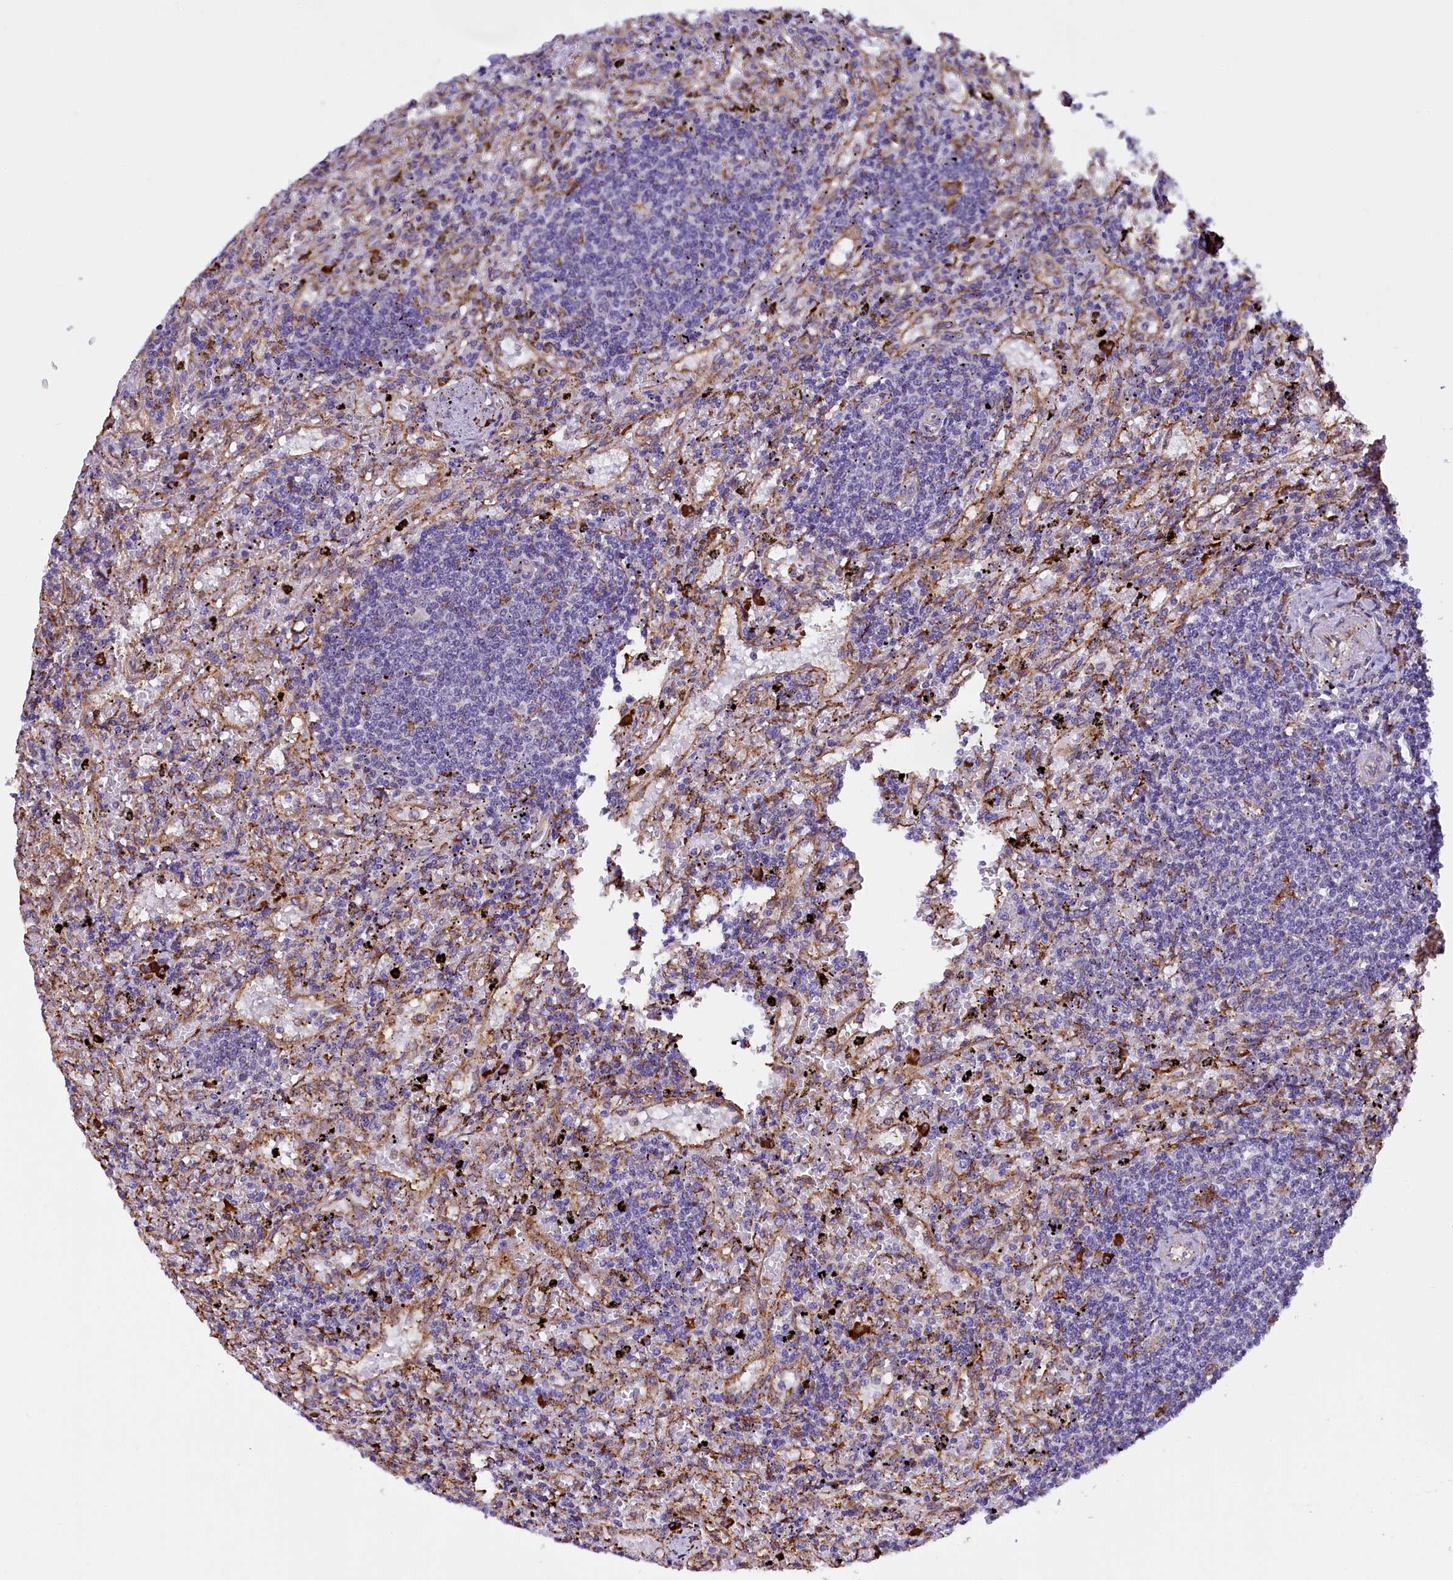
{"staining": {"intensity": "negative", "quantity": "none", "location": "none"}, "tissue": "lymphoma", "cell_type": "Tumor cells", "image_type": "cancer", "snomed": [{"axis": "morphology", "description": "Malignant lymphoma, non-Hodgkin's type, Low grade"}, {"axis": "topography", "description": "Spleen"}], "caption": "High magnification brightfield microscopy of lymphoma stained with DAB (brown) and counterstained with hematoxylin (blue): tumor cells show no significant positivity.", "gene": "CAPS2", "patient": {"sex": "male", "age": 76}}